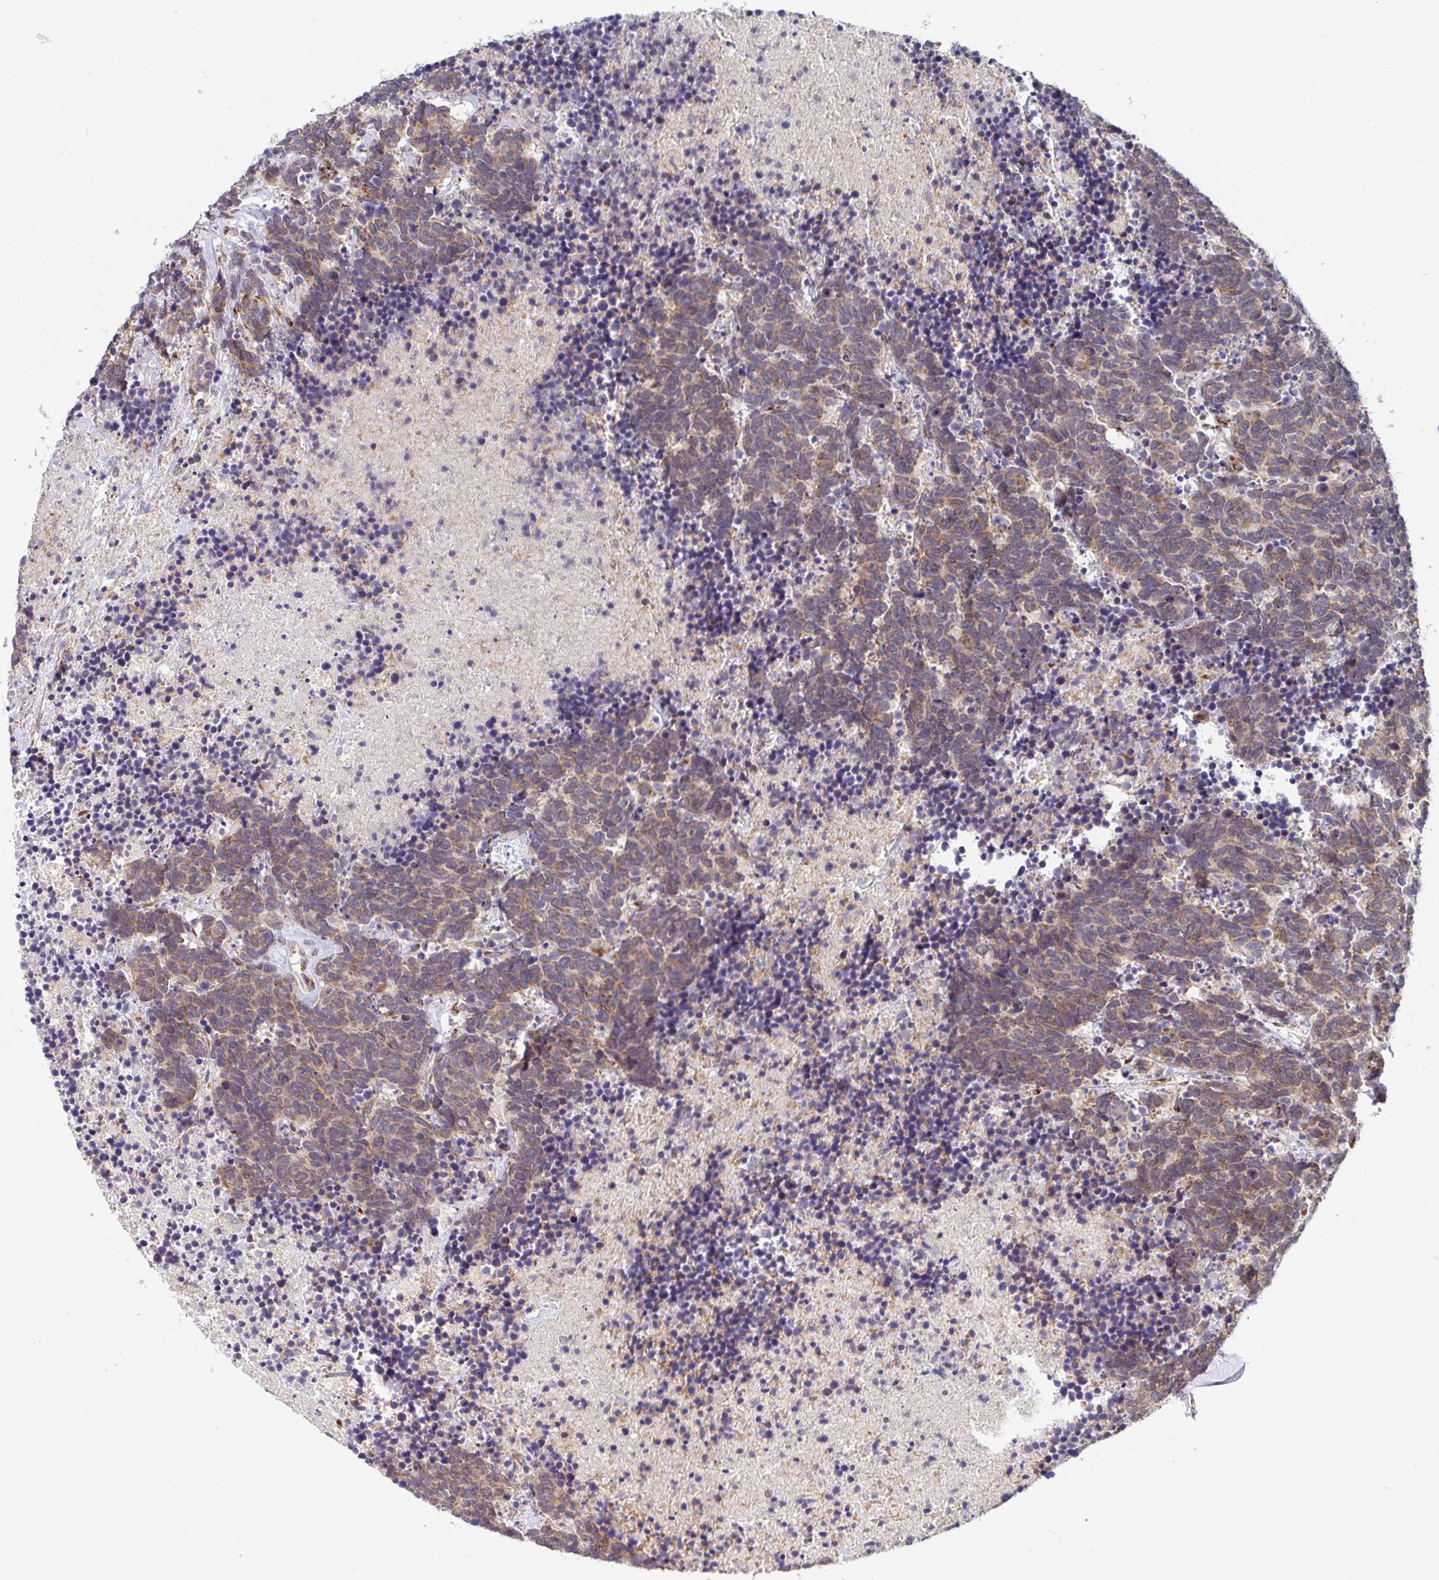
{"staining": {"intensity": "moderate", "quantity": ">75%", "location": "cytoplasmic/membranous"}, "tissue": "carcinoid", "cell_type": "Tumor cells", "image_type": "cancer", "snomed": [{"axis": "morphology", "description": "Carcinoma, NOS"}, {"axis": "morphology", "description": "Carcinoid, malignant, NOS"}, {"axis": "topography", "description": "Prostate"}], "caption": "Brown immunohistochemical staining in malignant carcinoid demonstrates moderate cytoplasmic/membranous staining in about >75% of tumor cells.", "gene": "ATP5MJ", "patient": {"sex": "male", "age": 57}}